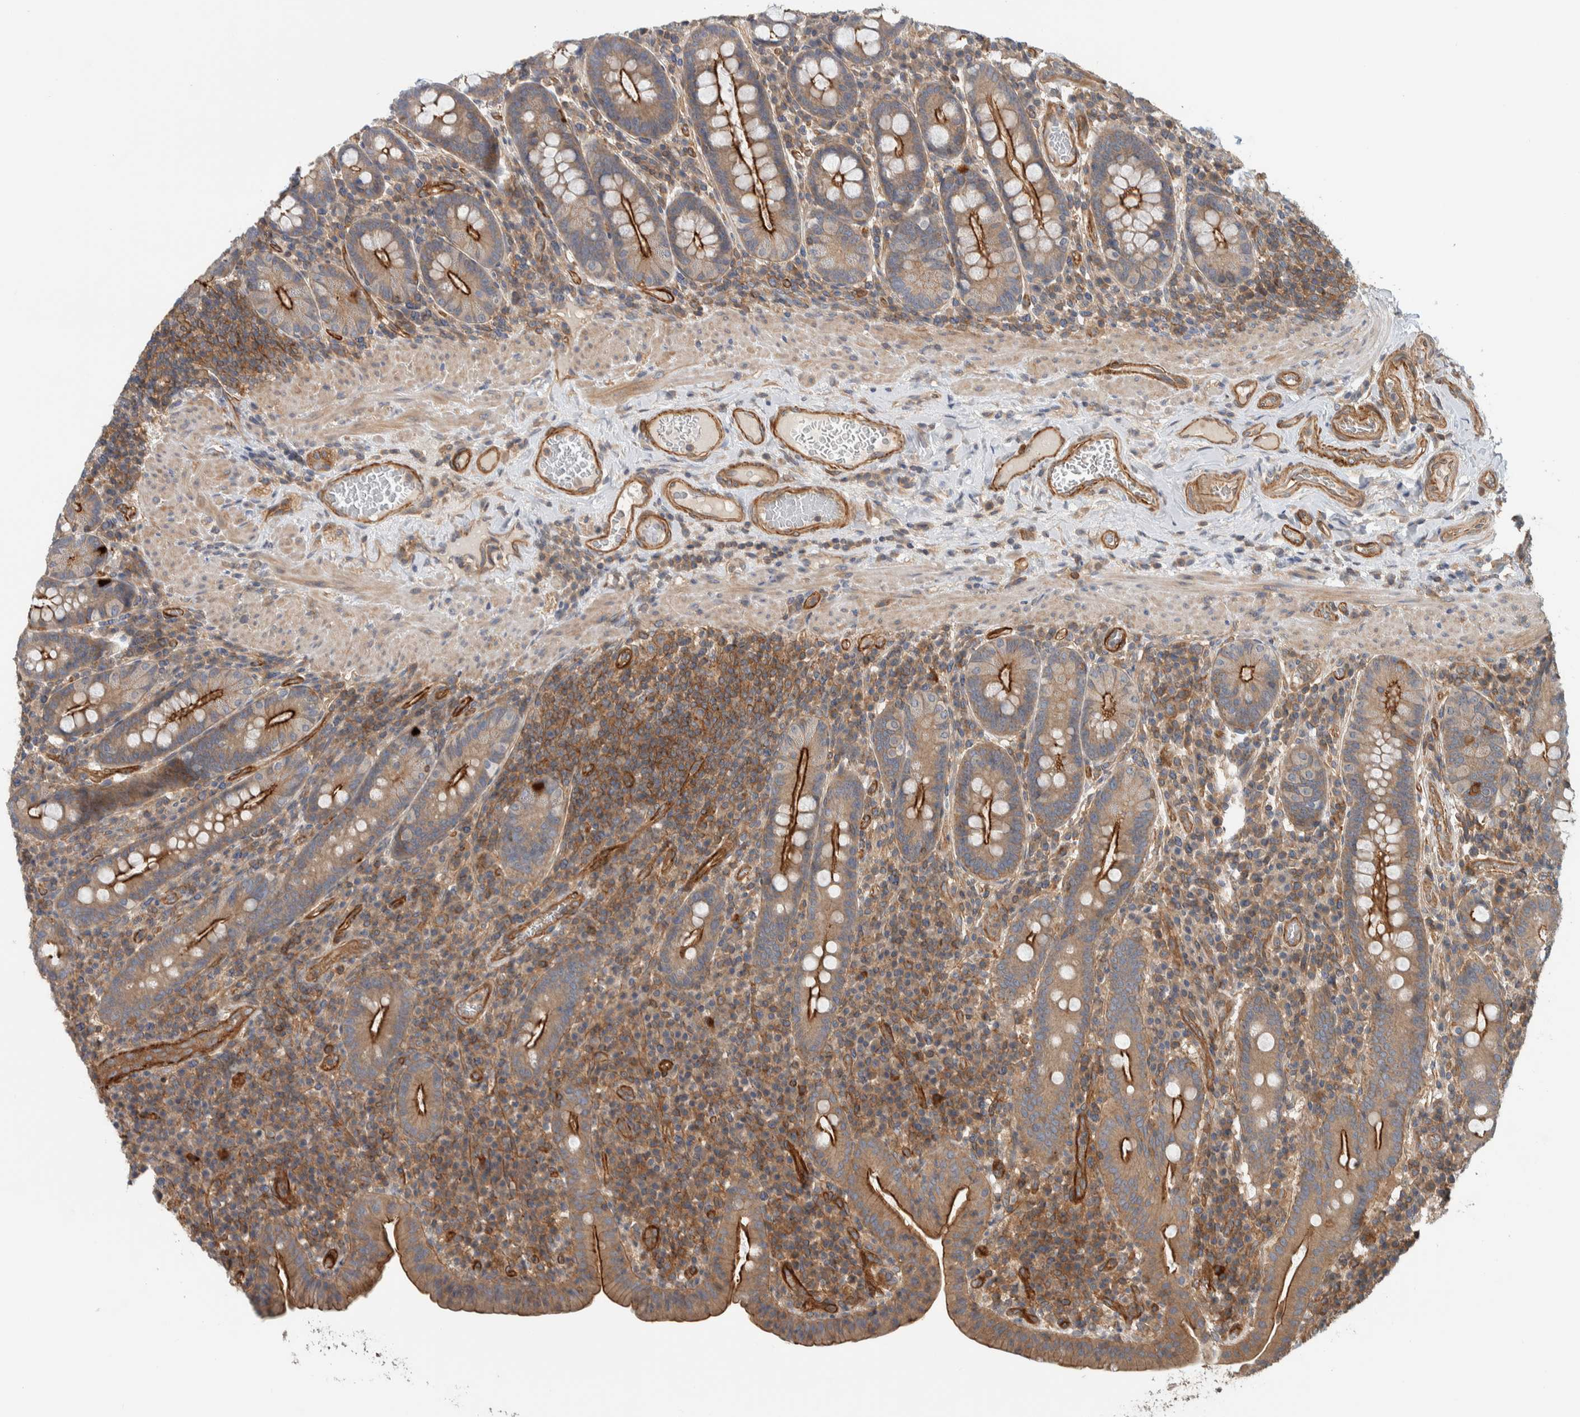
{"staining": {"intensity": "moderate", "quantity": ">75%", "location": "cytoplasmic/membranous"}, "tissue": "duodenum", "cell_type": "Glandular cells", "image_type": "normal", "snomed": [{"axis": "morphology", "description": "Normal tissue, NOS"}, {"axis": "morphology", "description": "Adenocarcinoma, NOS"}, {"axis": "topography", "description": "Pancreas"}, {"axis": "topography", "description": "Duodenum"}], "caption": "This micrograph reveals immunohistochemistry staining of normal duodenum, with medium moderate cytoplasmic/membranous positivity in about >75% of glandular cells.", "gene": "MPRIP", "patient": {"sex": "male", "age": 50}}